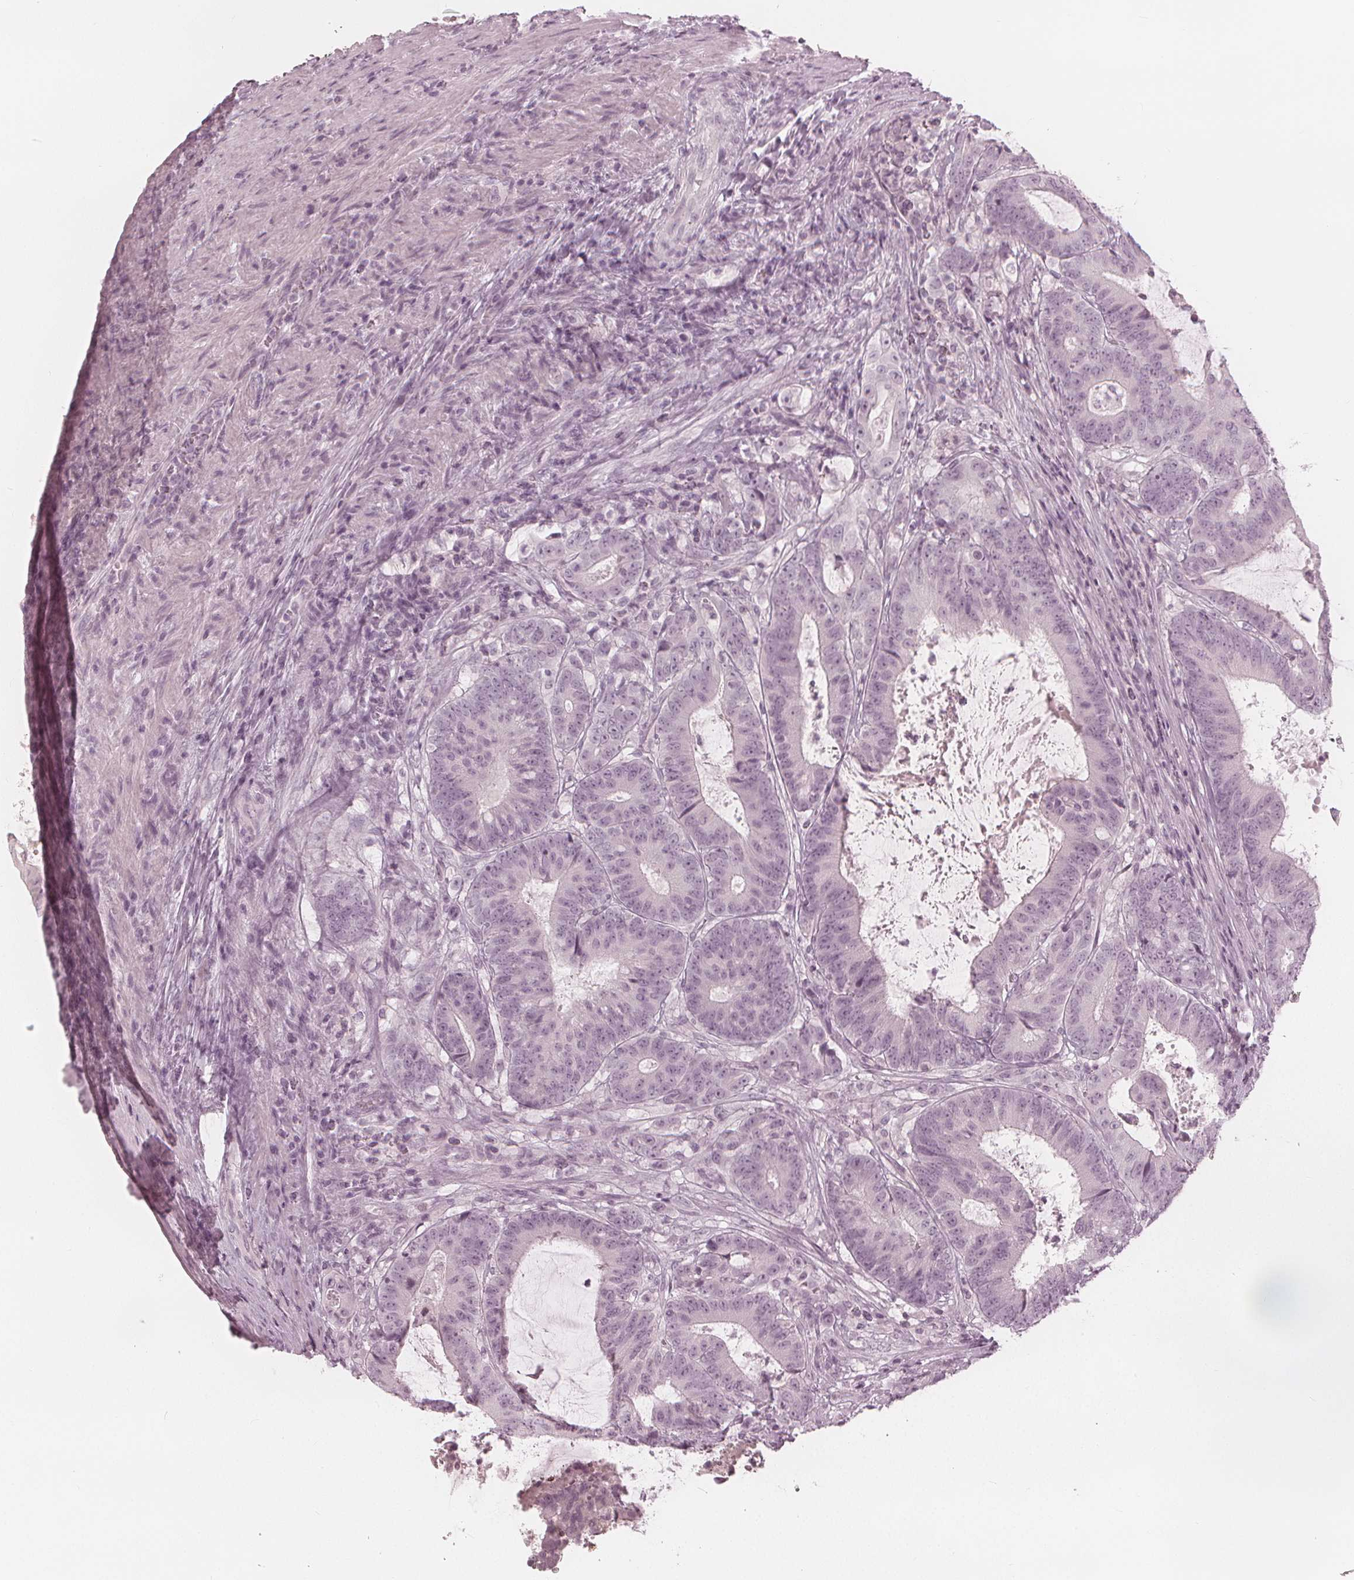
{"staining": {"intensity": "negative", "quantity": "none", "location": "none"}, "tissue": "colorectal cancer", "cell_type": "Tumor cells", "image_type": "cancer", "snomed": [{"axis": "morphology", "description": "Adenocarcinoma, NOS"}, {"axis": "topography", "description": "Colon"}], "caption": "There is no significant expression in tumor cells of colorectal cancer.", "gene": "PAEP", "patient": {"sex": "female", "age": 43}}